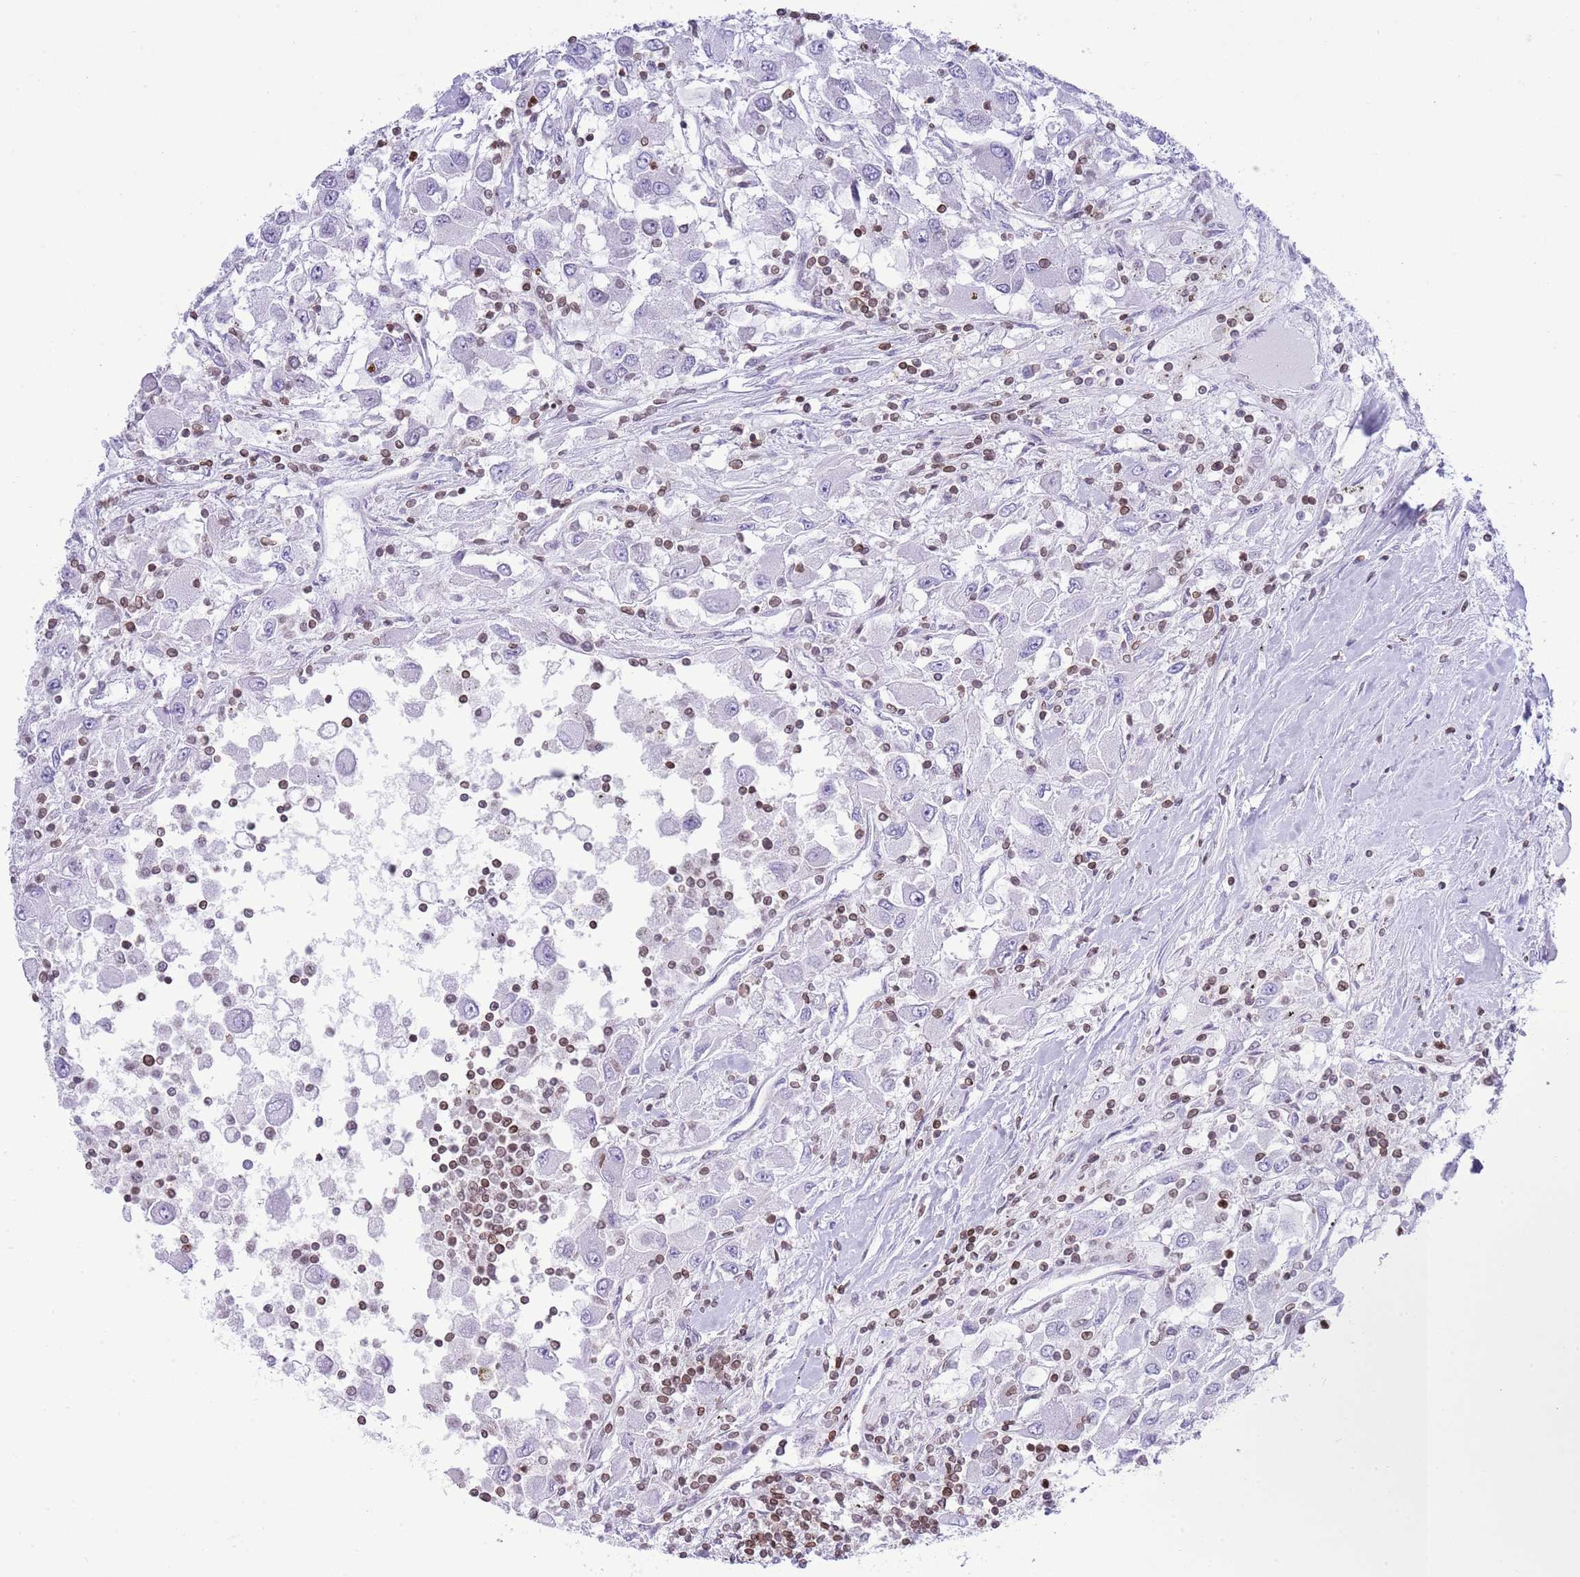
{"staining": {"intensity": "negative", "quantity": "none", "location": "none"}, "tissue": "renal cancer", "cell_type": "Tumor cells", "image_type": "cancer", "snomed": [{"axis": "morphology", "description": "Adenocarcinoma, NOS"}, {"axis": "topography", "description": "Kidney"}], "caption": "There is no significant positivity in tumor cells of adenocarcinoma (renal). (DAB IHC with hematoxylin counter stain).", "gene": "LBR", "patient": {"sex": "female", "age": 67}}